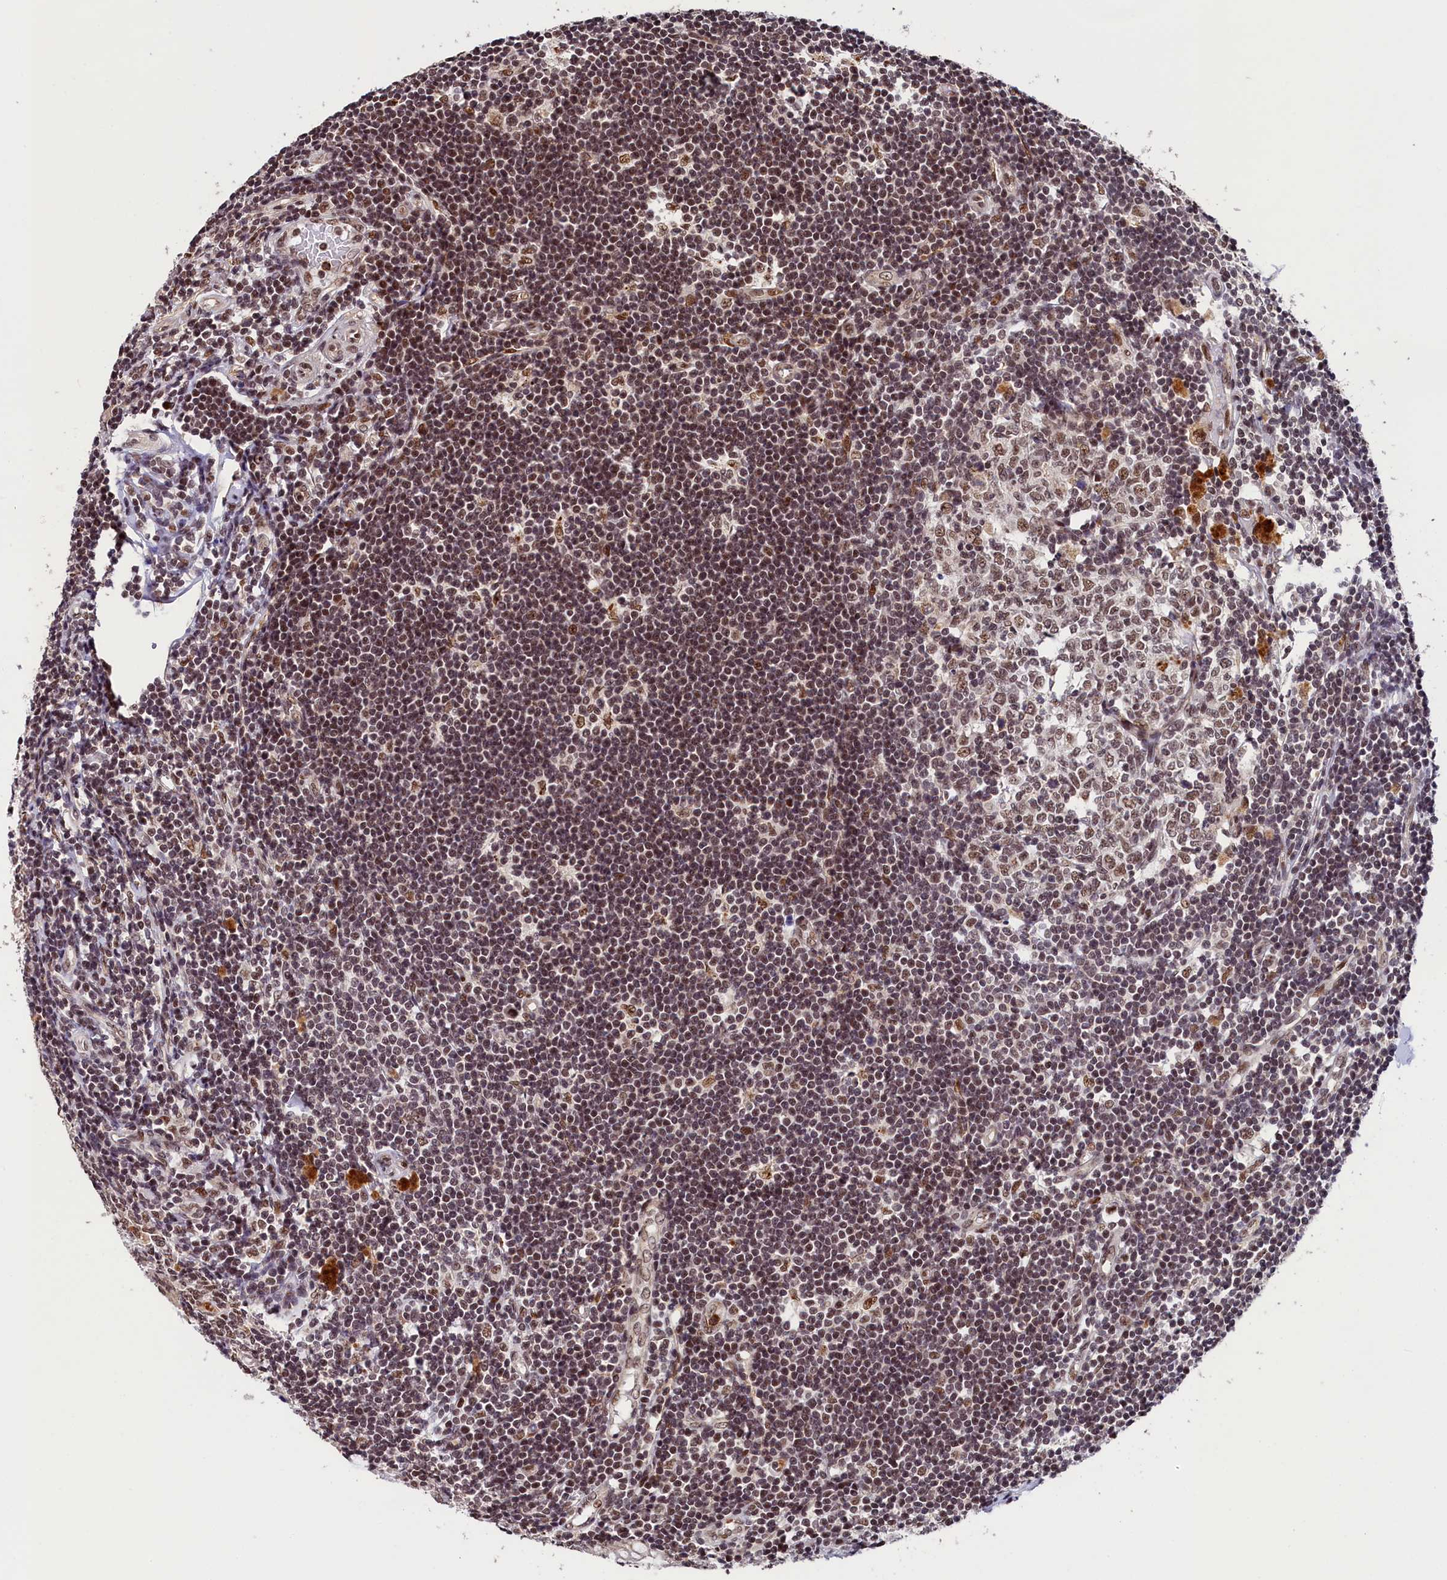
{"staining": {"intensity": "moderate", "quantity": ">75%", "location": "cytoplasmic/membranous,nuclear"}, "tissue": "appendix", "cell_type": "Glandular cells", "image_type": "normal", "snomed": [{"axis": "morphology", "description": "Normal tissue, NOS"}, {"axis": "topography", "description": "Appendix"}], "caption": "An image showing moderate cytoplasmic/membranous,nuclear expression in approximately >75% of glandular cells in benign appendix, as visualized by brown immunohistochemical staining.", "gene": "ADIG", "patient": {"sex": "female", "age": 54}}